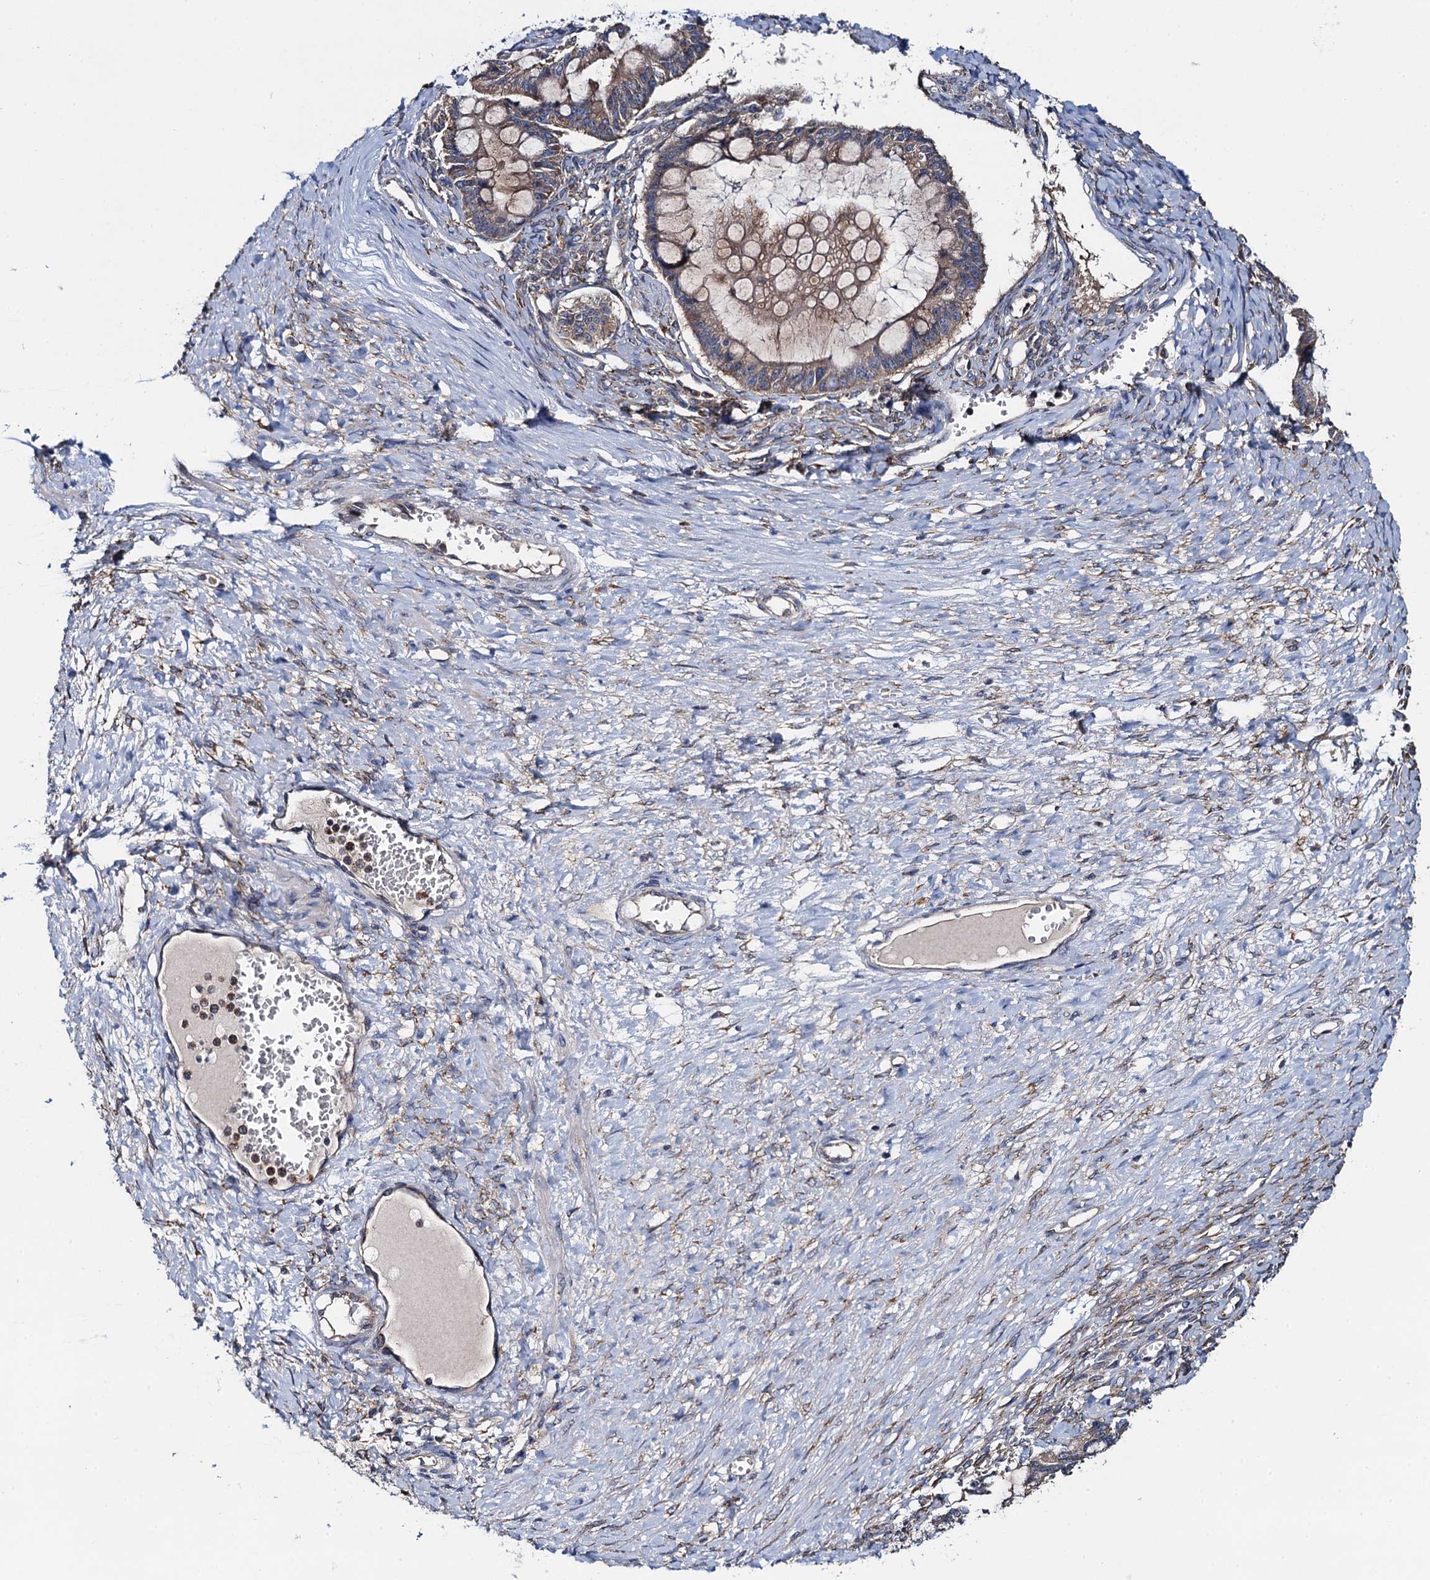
{"staining": {"intensity": "moderate", "quantity": "25%-75%", "location": "cytoplasmic/membranous"}, "tissue": "ovarian cancer", "cell_type": "Tumor cells", "image_type": "cancer", "snomed": [{"axis": "morphology", "description": "Cystadenocarcinoma, mucinous, NOS"}, {"axis": "topography", "description": "Ovary"}], "caption": "Tumor cells display medium levels of moderate cytoplasmic/membranous staining in approximately 25%-75% of cells in human ovarian cancer (mucinous cystadenocarcinoma).", "gene": "ADCY9", "patient": {"sex": "female", "age": 73}}